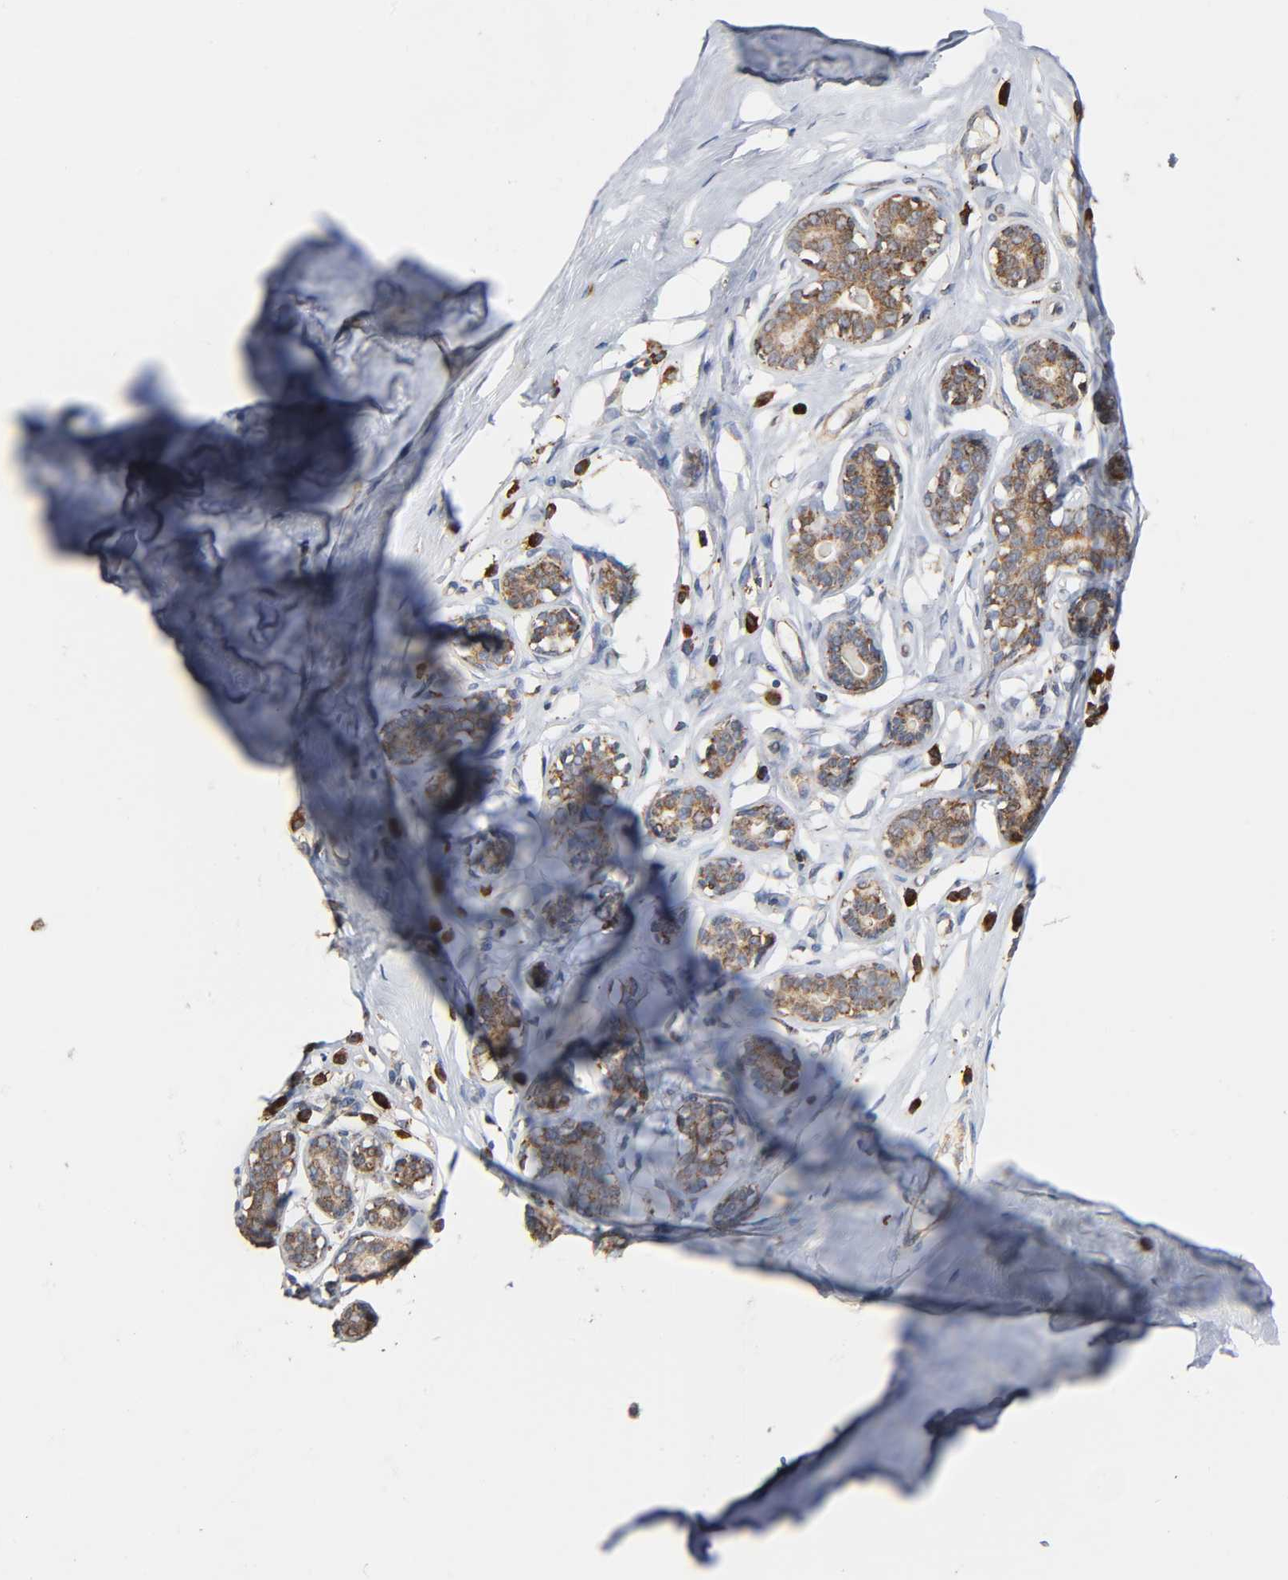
{"staining": {"intensity": "negative", "quantity": "none", "location": "none"}, "tissue": "breast", "cell_type": "Adipocytes", "image_type": "normal", "snomed": [{"axis": "morphology", "description": "Normal tissue, NOS"}, {"axis": "topography", "description": "Breast"}], "caption": "DAB (3,3'-diaminobenzidine) immunohistochemical staining of unremarkable human breast reveals no significant positivity in adipocytes.", "gene": "MAP3K1", "patient": {"sex": "female", "age": 23}}